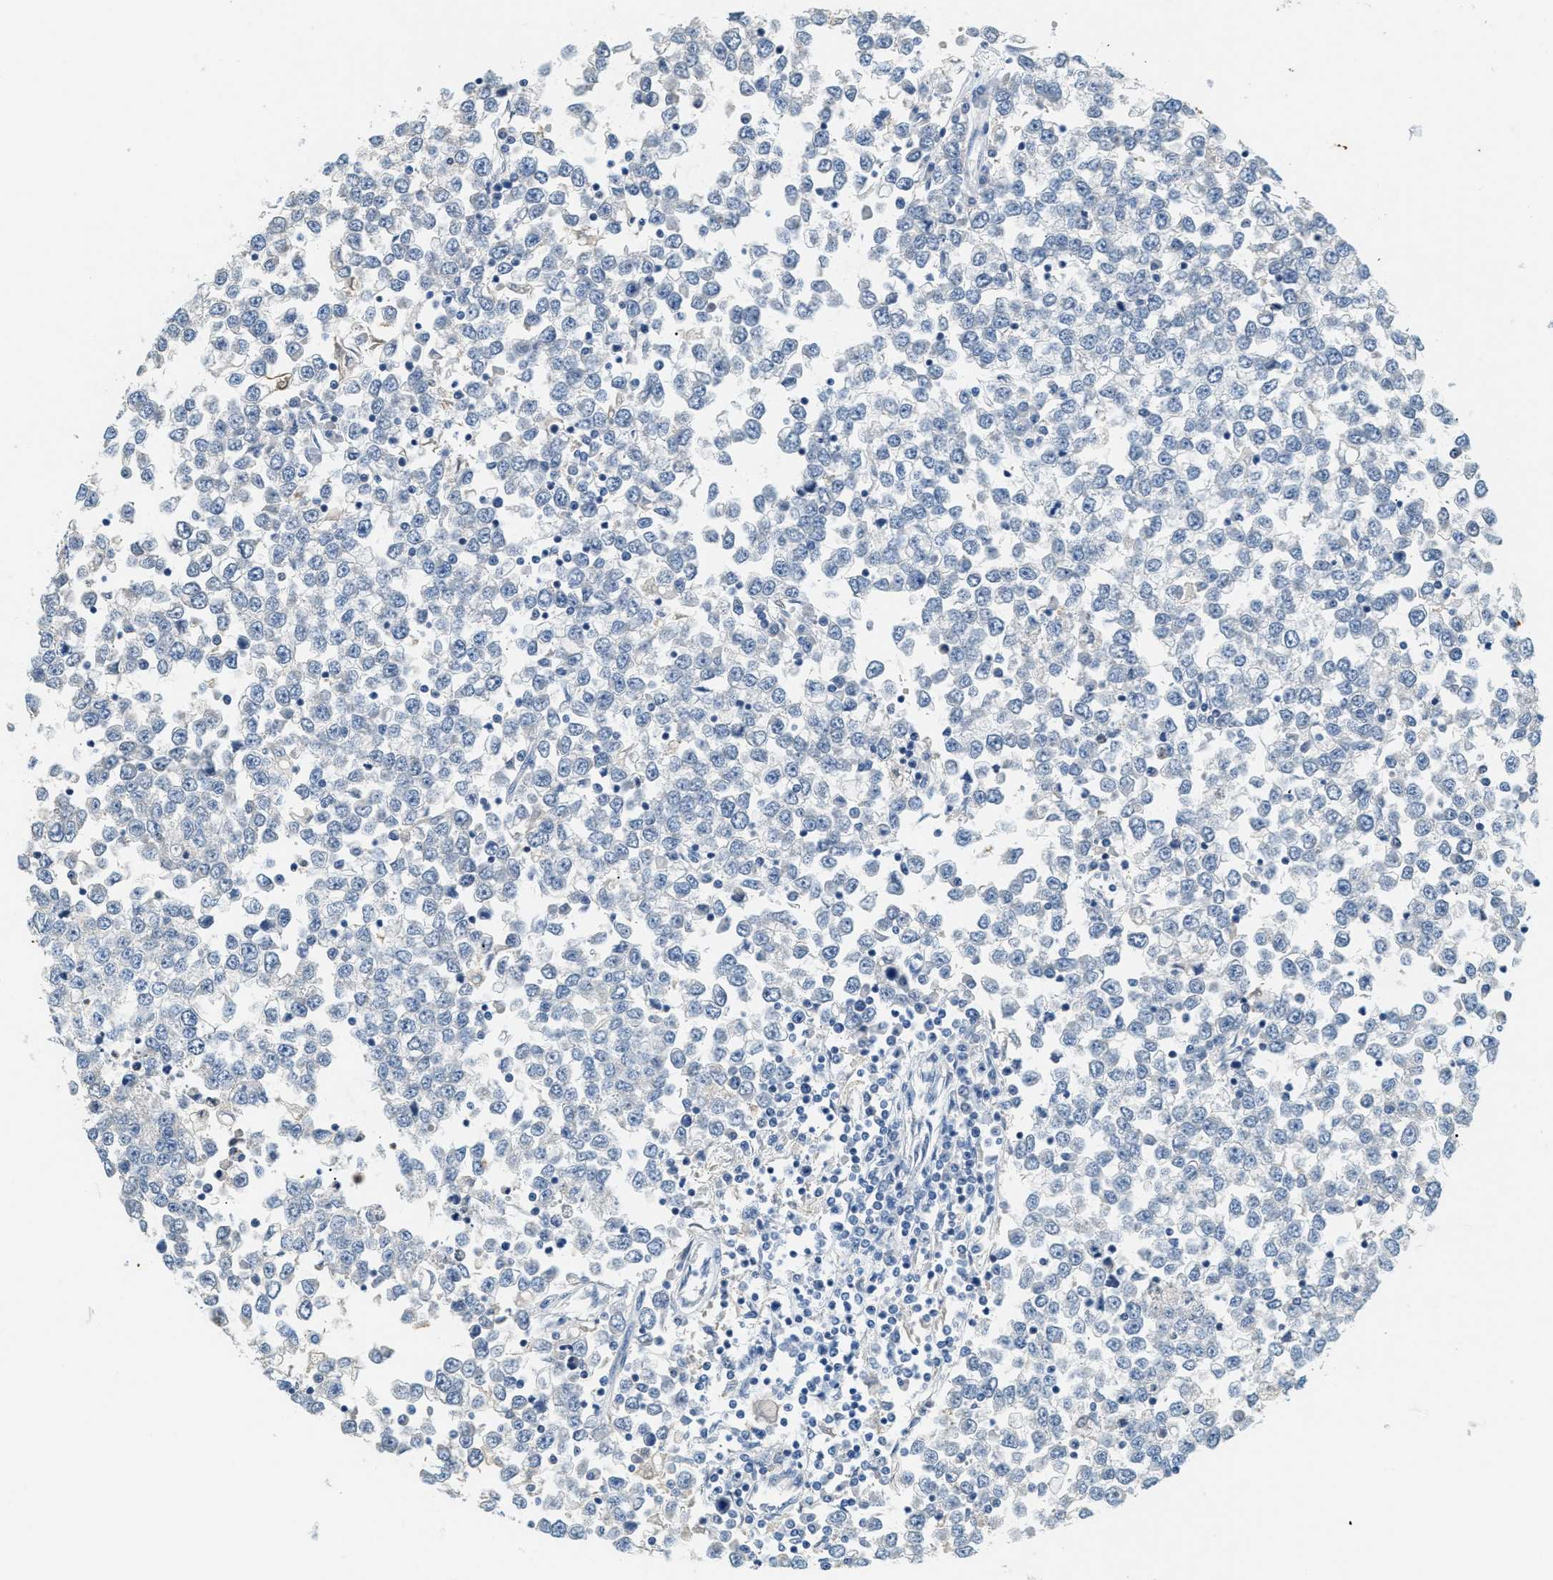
{"staining": {"intensity": "negative", "quantity": "none", "location": "none"}, "tissue": "testis cancer", "cell_type": "Tumor cells", "image_type": "cancer", "snomed": [{"axis": "morphology", "description": "Seminoma, NOS"}, {"axis": "topography", "description": "Testis"}], "caption": "High magnification brightfield microscopy of testis cancer (seminoma) stained with DAB (3,3'-diaminobenzidine) (brown) and counterstained with hematoxylin (blue): tumor cells show no significant staining.", "gene": "LCN2", "patient": {"sex": "male", "age": 65}}